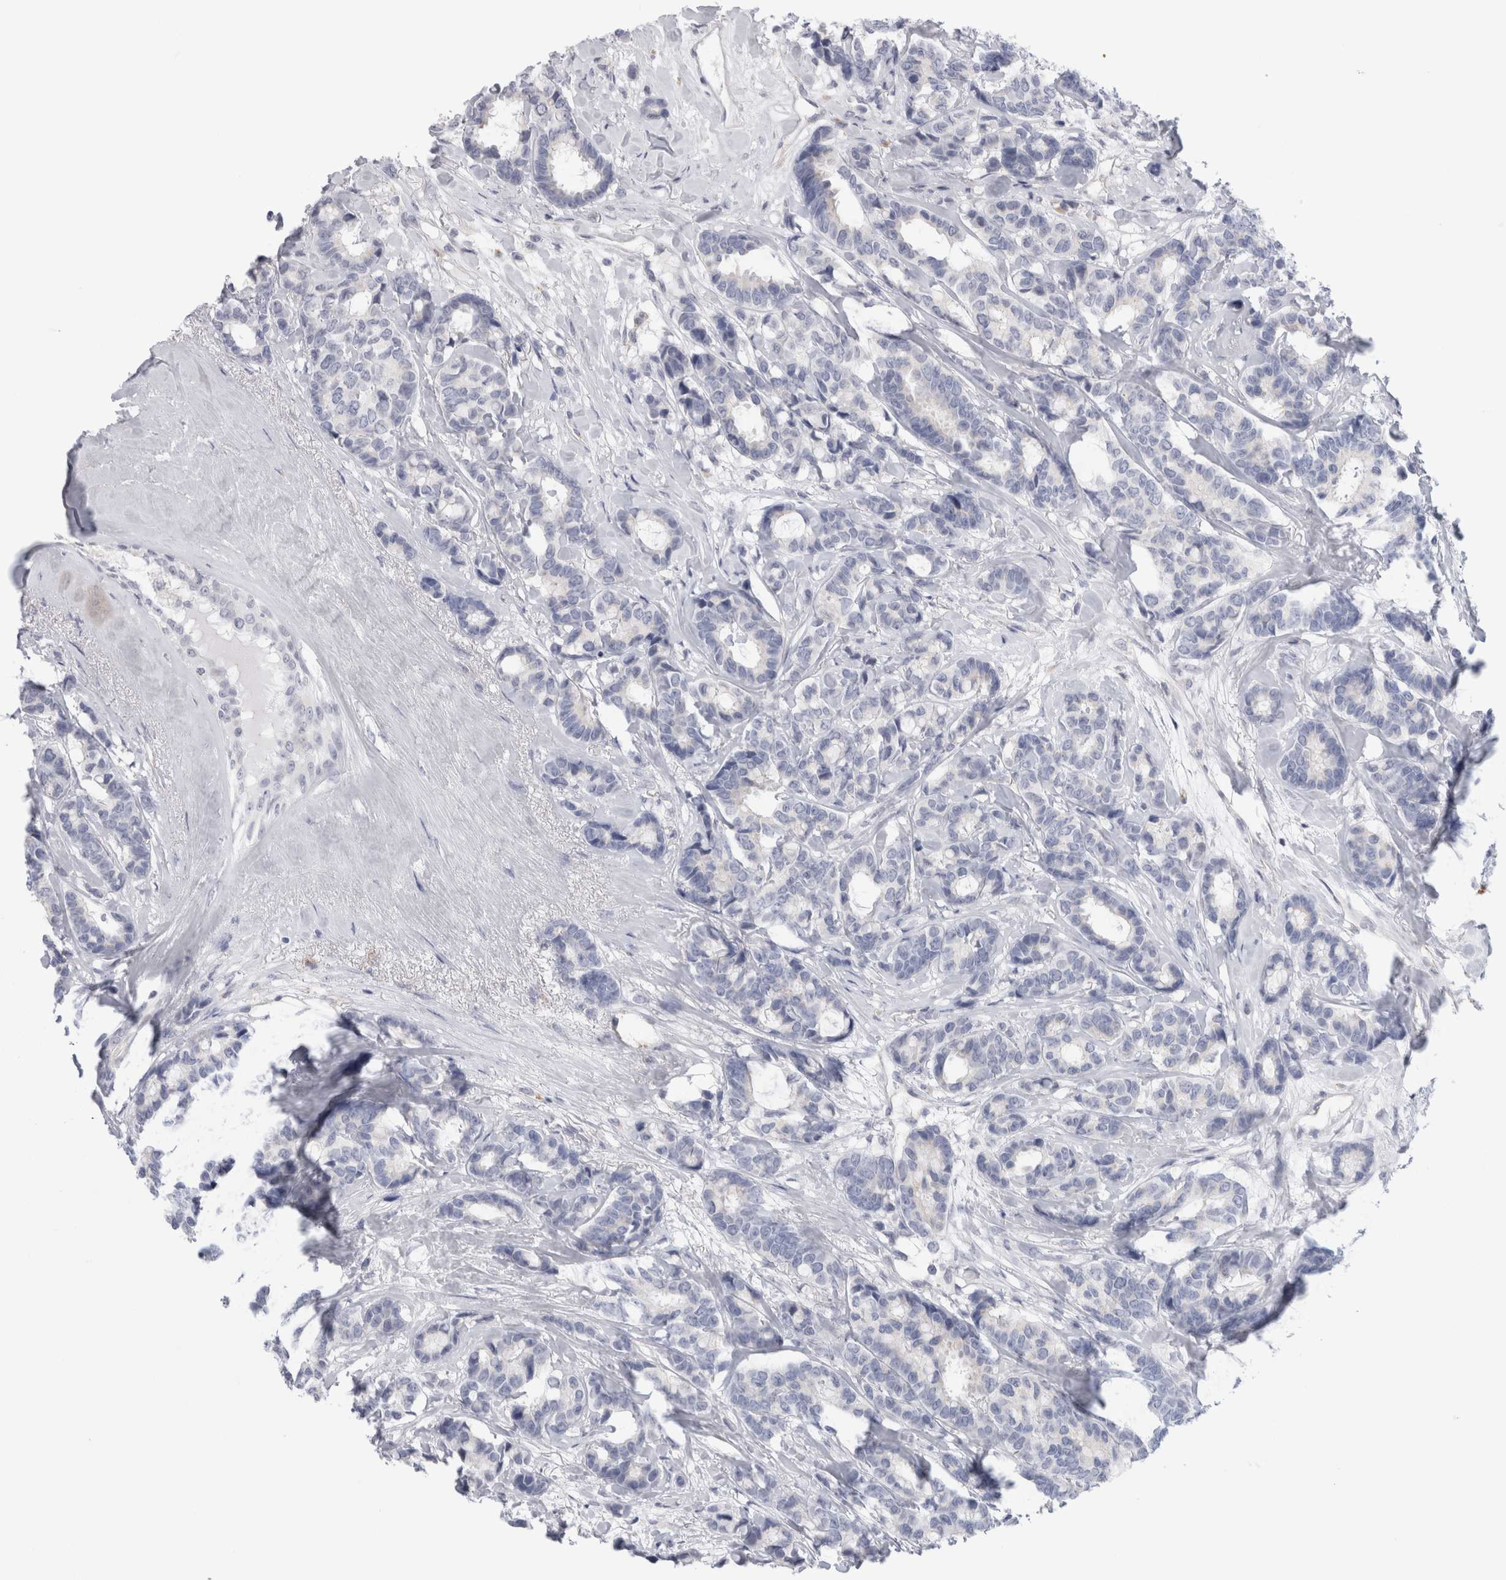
{"staining": {"intensity": "negative", "quantity": "none", "location": "none"}, "tissue": "breast cancer", "cell_type": "Tumor cells", "image_type": "cancer", "snomed": [{"axis": "morphology", "description": "Duct carcinoma"}, {"axis": "topography", "description": "Breast"}], "caption": "High magnification brightfield microscopy of breast infiltrating ductal carcinoma stained with DAB (brown) and counterstained with hematoxylin (blue): tumor cells show no significant staining. (DAB immunohistochemistry with hematoxylin counter stain).", "gene": "ANKMY1", "patient": {"sex": "female", "age": 87}}